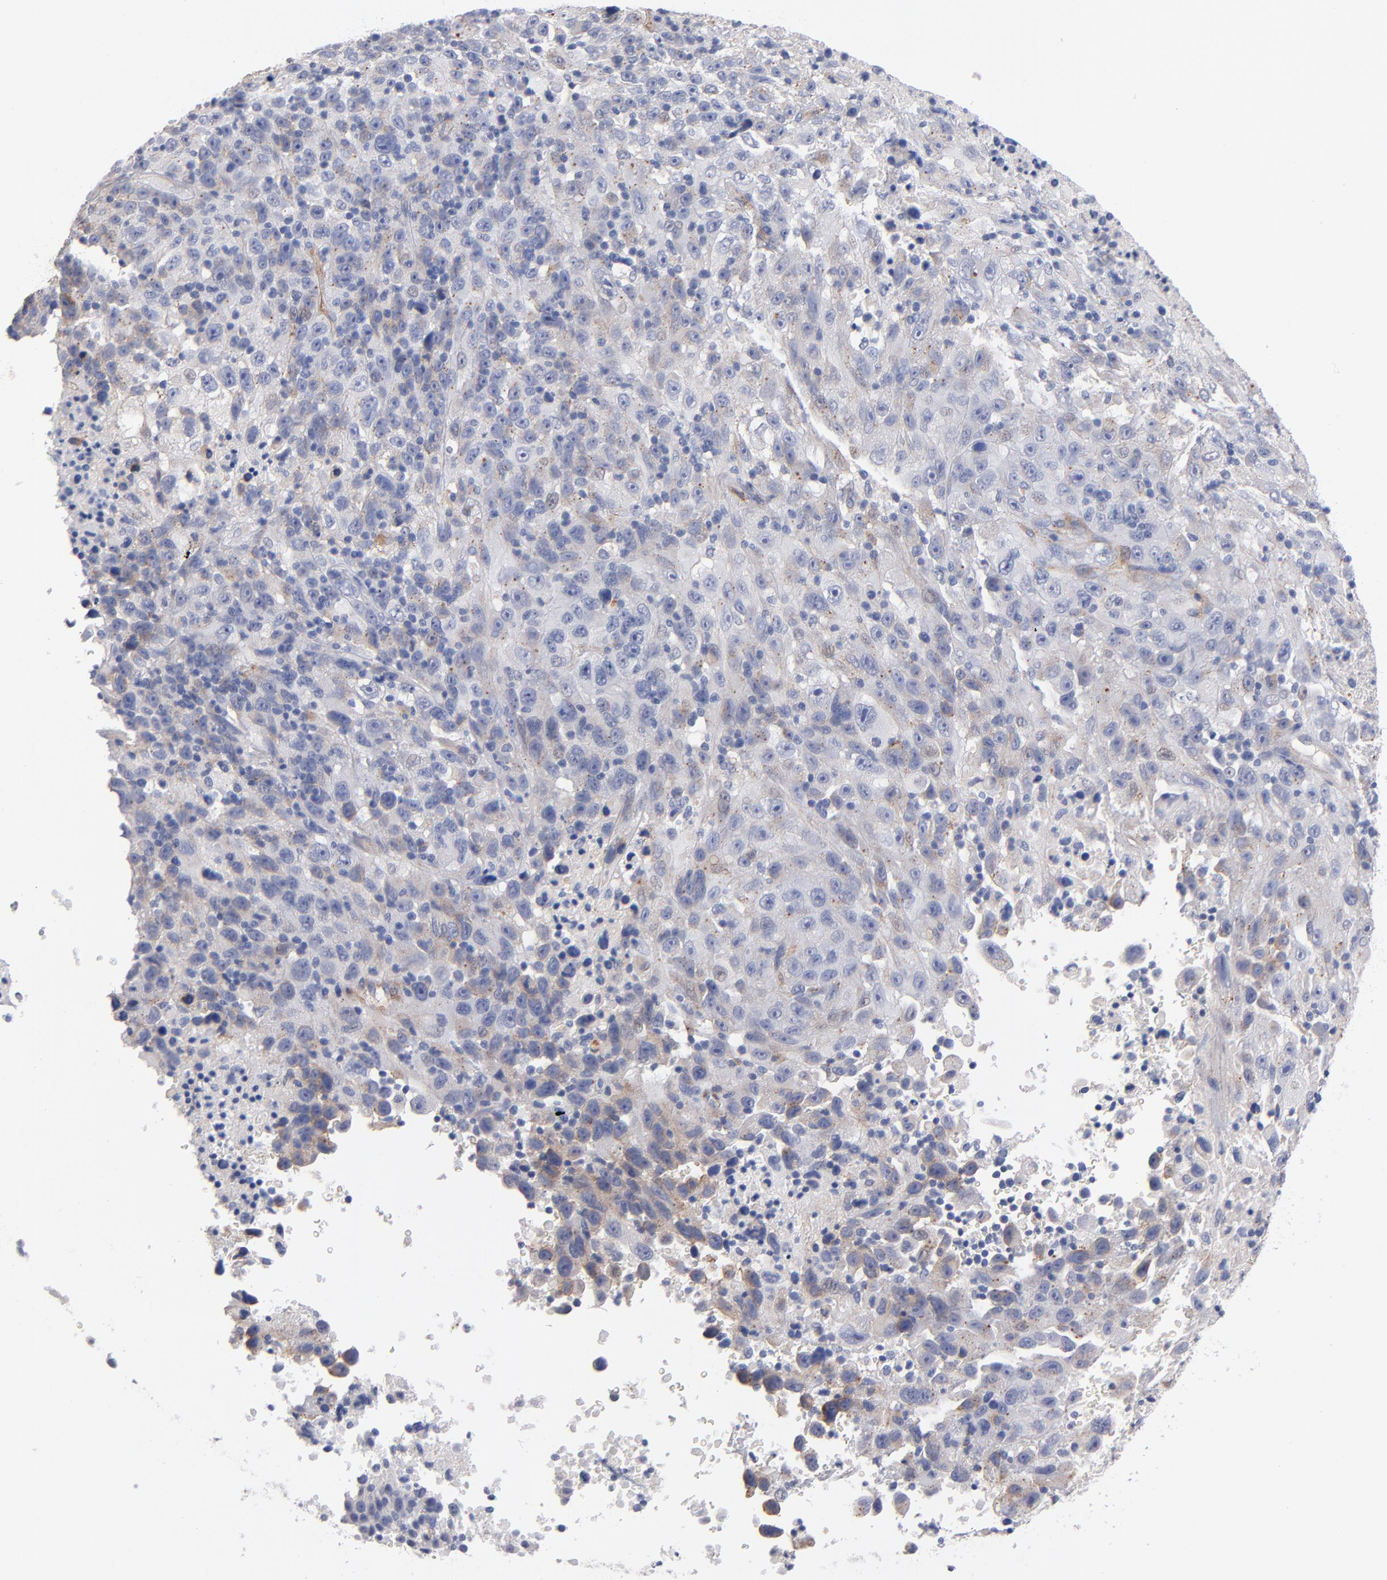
{"staining": {"intensity": "weak", "quantity": "<25%", "location": "cytoplasmic/membranous"}, "tissue": "melanoma", "cell_type": "Tumor cells", "image_type": "cancer", "snomed": [{"axis": "morphology", "description": "Malignant melanoma, Metastatic site"}, {"axis": "topography", "description": "Cerebral cortex"}], "caption": "Tumor cells show no significant protein expression in malignant melanoma (metastatic site).", "gene": "PLSCR4", "patient": {"sex": "female", "age": 52}}